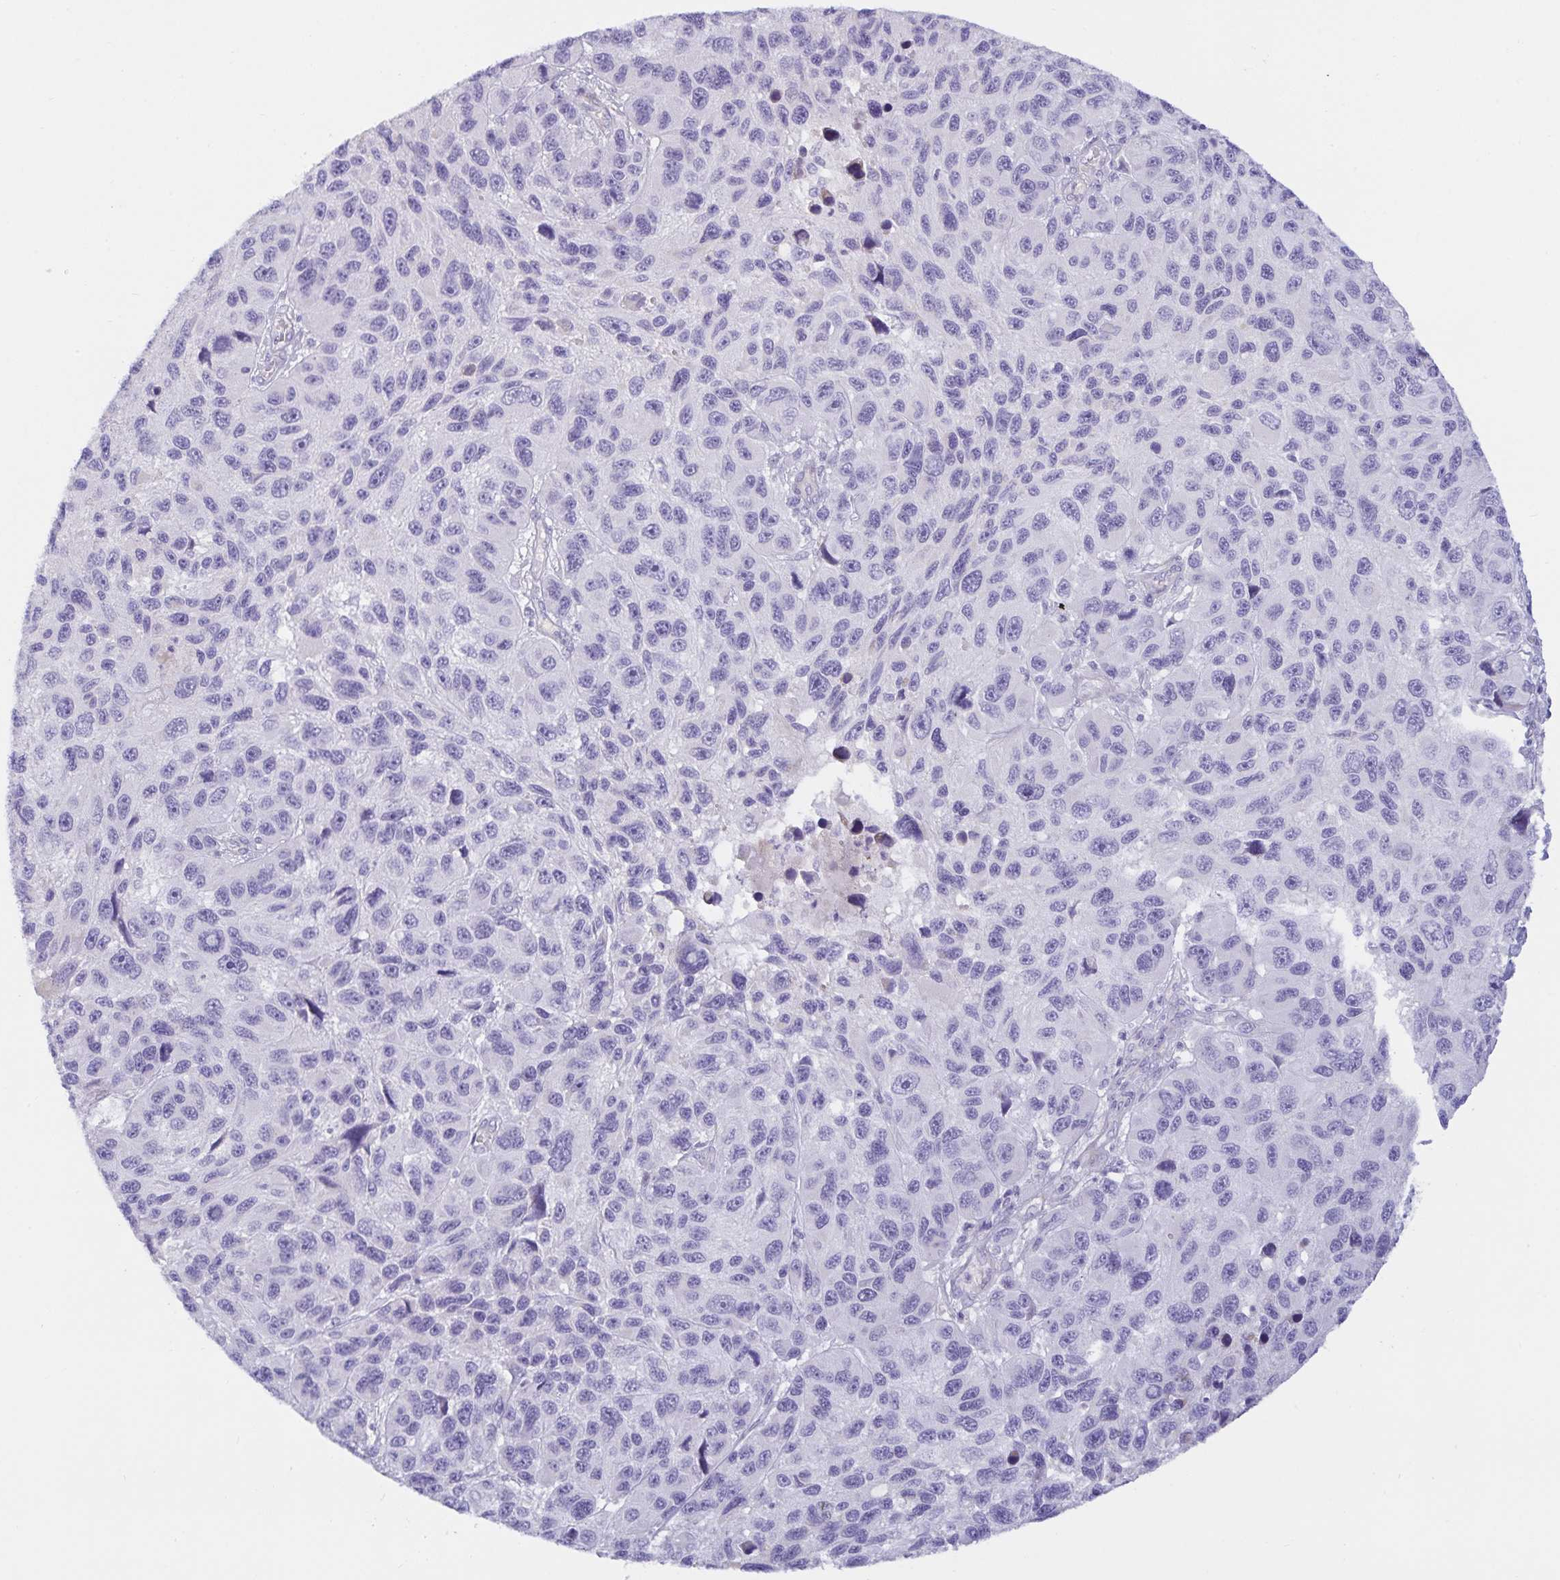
{"staining": {"intensity": "negative", "quantity": "none", "location": "none"}, "tissue": "melanoma", "cell_type": "Tumor cells", "image_type": "cancer", "snomed": [{"axis": "morphology", "description": "Malignant melanoma, NOS"}, {"axis": "topography", "description": "Skin"}], "caption": "DAB (3,3'-diaminobenzidine) immunohistochemical staining of human melanoma reveals no significant staining in tumor cells.", "gene": "SPAG4", "patient": {"sex": "male", "age": 53}}